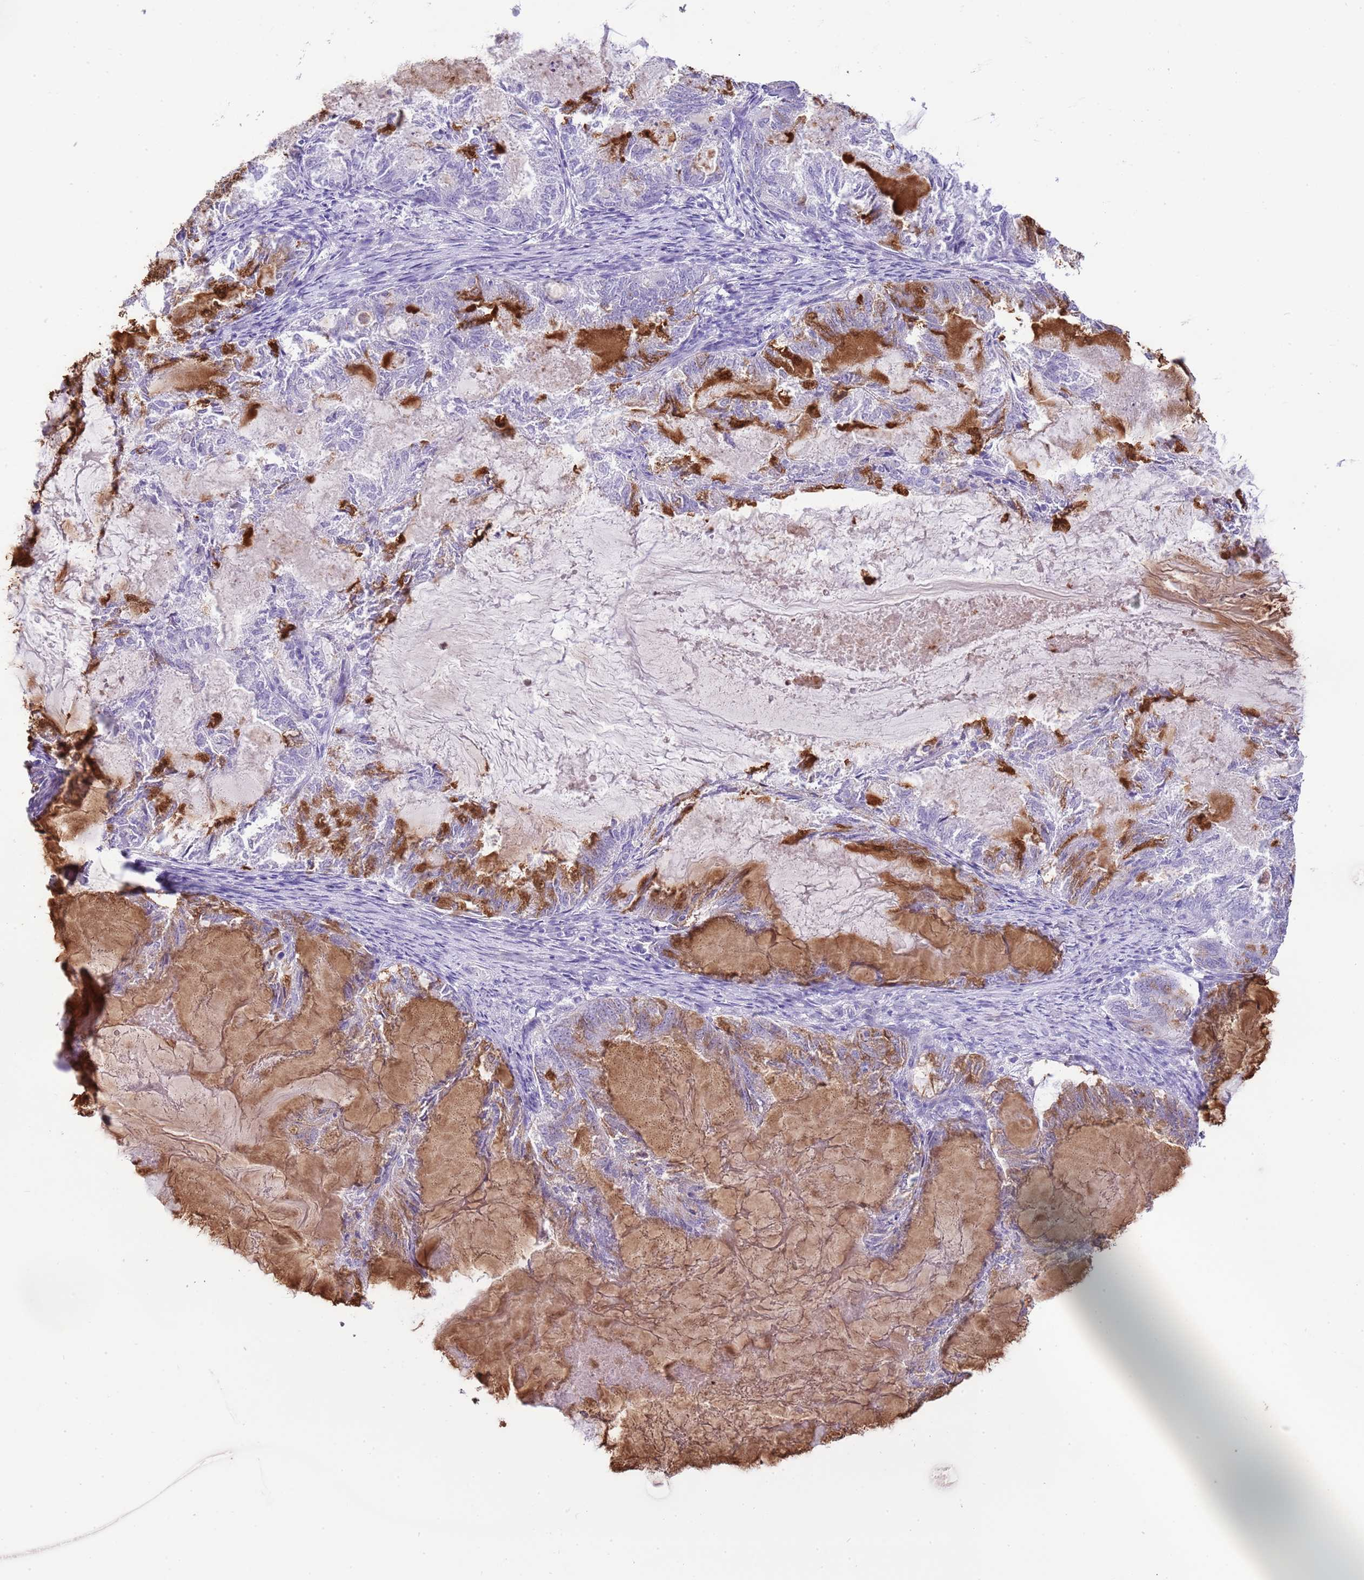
{"staining": {"intensity": "moderate", "quantity": "25%-75%", "location": "cytoplasmic/membranous"}, "tissue": "endometrial cancer", "cell_type": "Tumor cells", "image_type": "cancer", "snomed": [{"axis": "morphology", "description": "Adenocarcinoma, NOS"}, {"axis": "topography", "description": "Endometrium"}], "caption": "Human endometrial cancer stained with a brown dye exhibits moderate cytoplasmic/membranous positive staining in approximately 25%-75% of tumor cells.", "gene": "OR2Z1", "patient": {"sex": "female", "age": 86}}